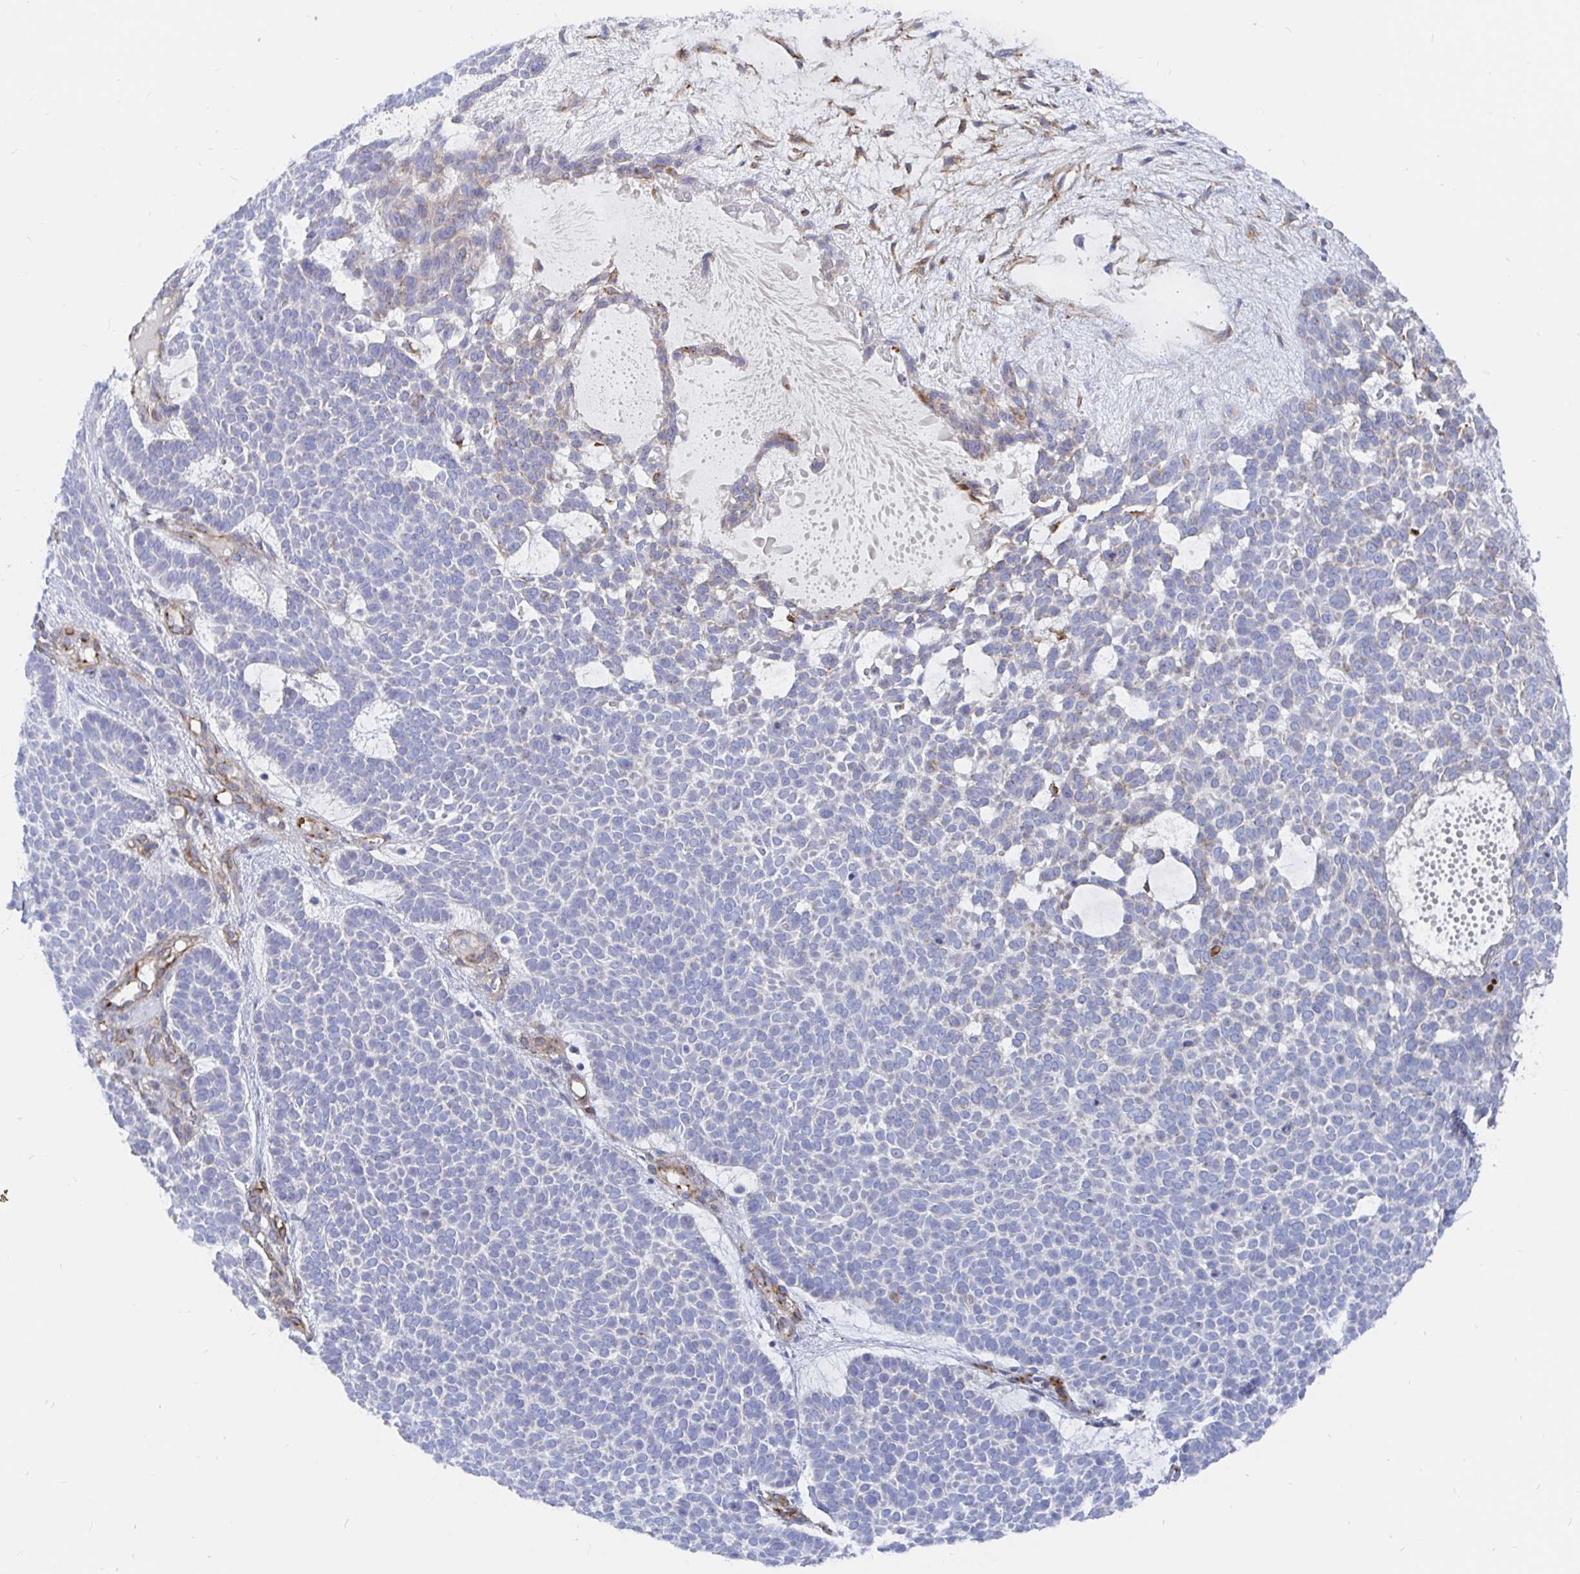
{"staining": {"intensity": "negative", "quantity": "none", "location": "none"}, "tissue": "skin cancer", "cell_type": "Tumor cells", "image_type": "cancer", "snomed": [{"axis": "morphology", "description": "Basal cell carcinoma"}, {"axis": "topography", "description": "Skin"}], "caption": "A high-resolution histopathology image shows immunohistochemistry (IHC) staining of skin basal cell carcinoma, which exhibits no significant staining in tumor cells.", "gene": "COX16", "patient": {"sex": "female", "age": 82}}